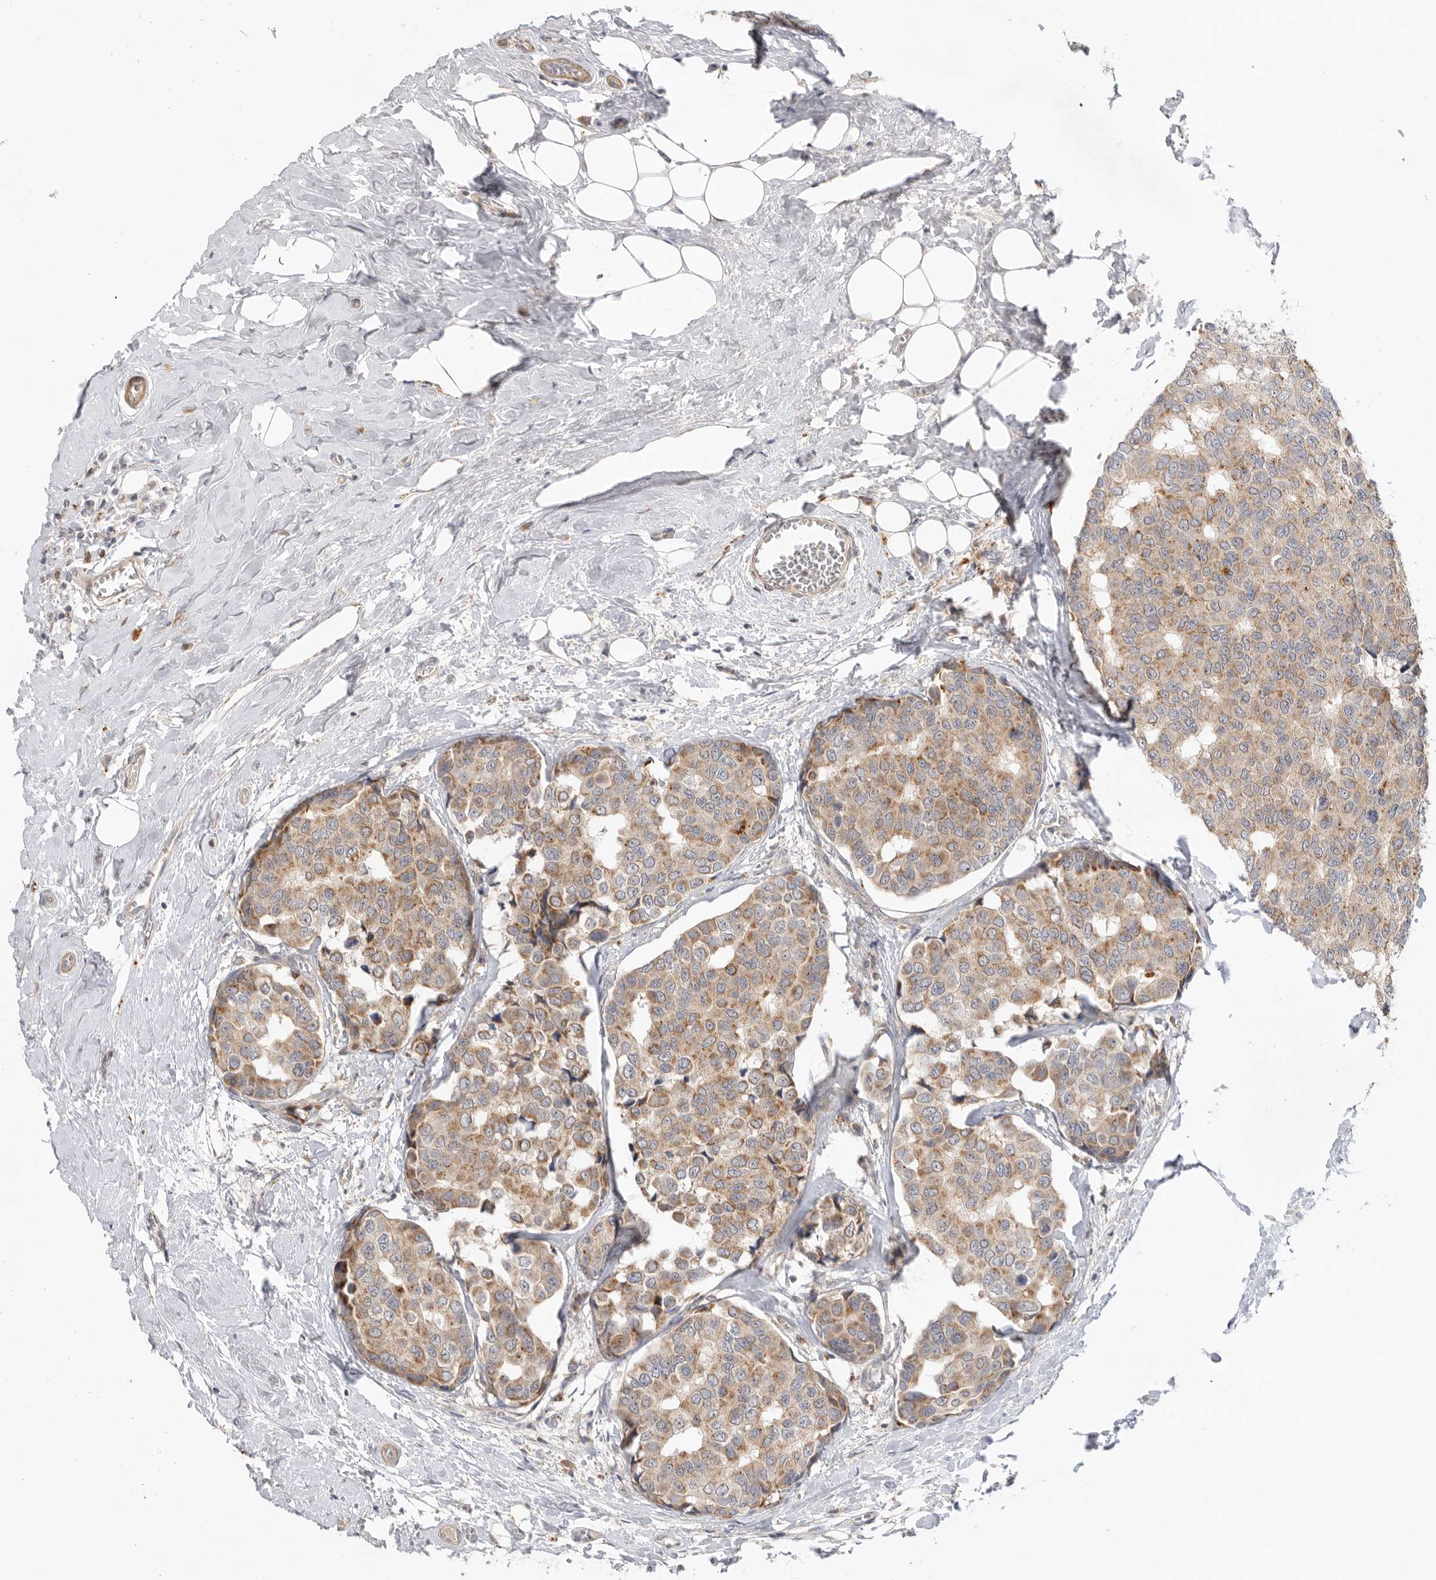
{"staining": {"intensity": "moderate", "quantity": ">75%", "location": "cytoplasmic/membranous"}, "tissue": "breast cancer", "cell_type": "Tumor cells", "image_type": "cancer", "snomed": [{"axis": "morphology", "description": "Normal tissue, NOS"}, {"axis": "morphology", "description": "Duct carcinoma"}, {"axis": "topography", "description": "Breast"}], "caption": "IHC of infiltrating ductal carcinoma (breast) exhibits medium levels of moderate cytoplasmic/membranous positivity in about >75% of tumor cells.", "gene": "GNE", "patient": {"sex": "female", "age": 43}}